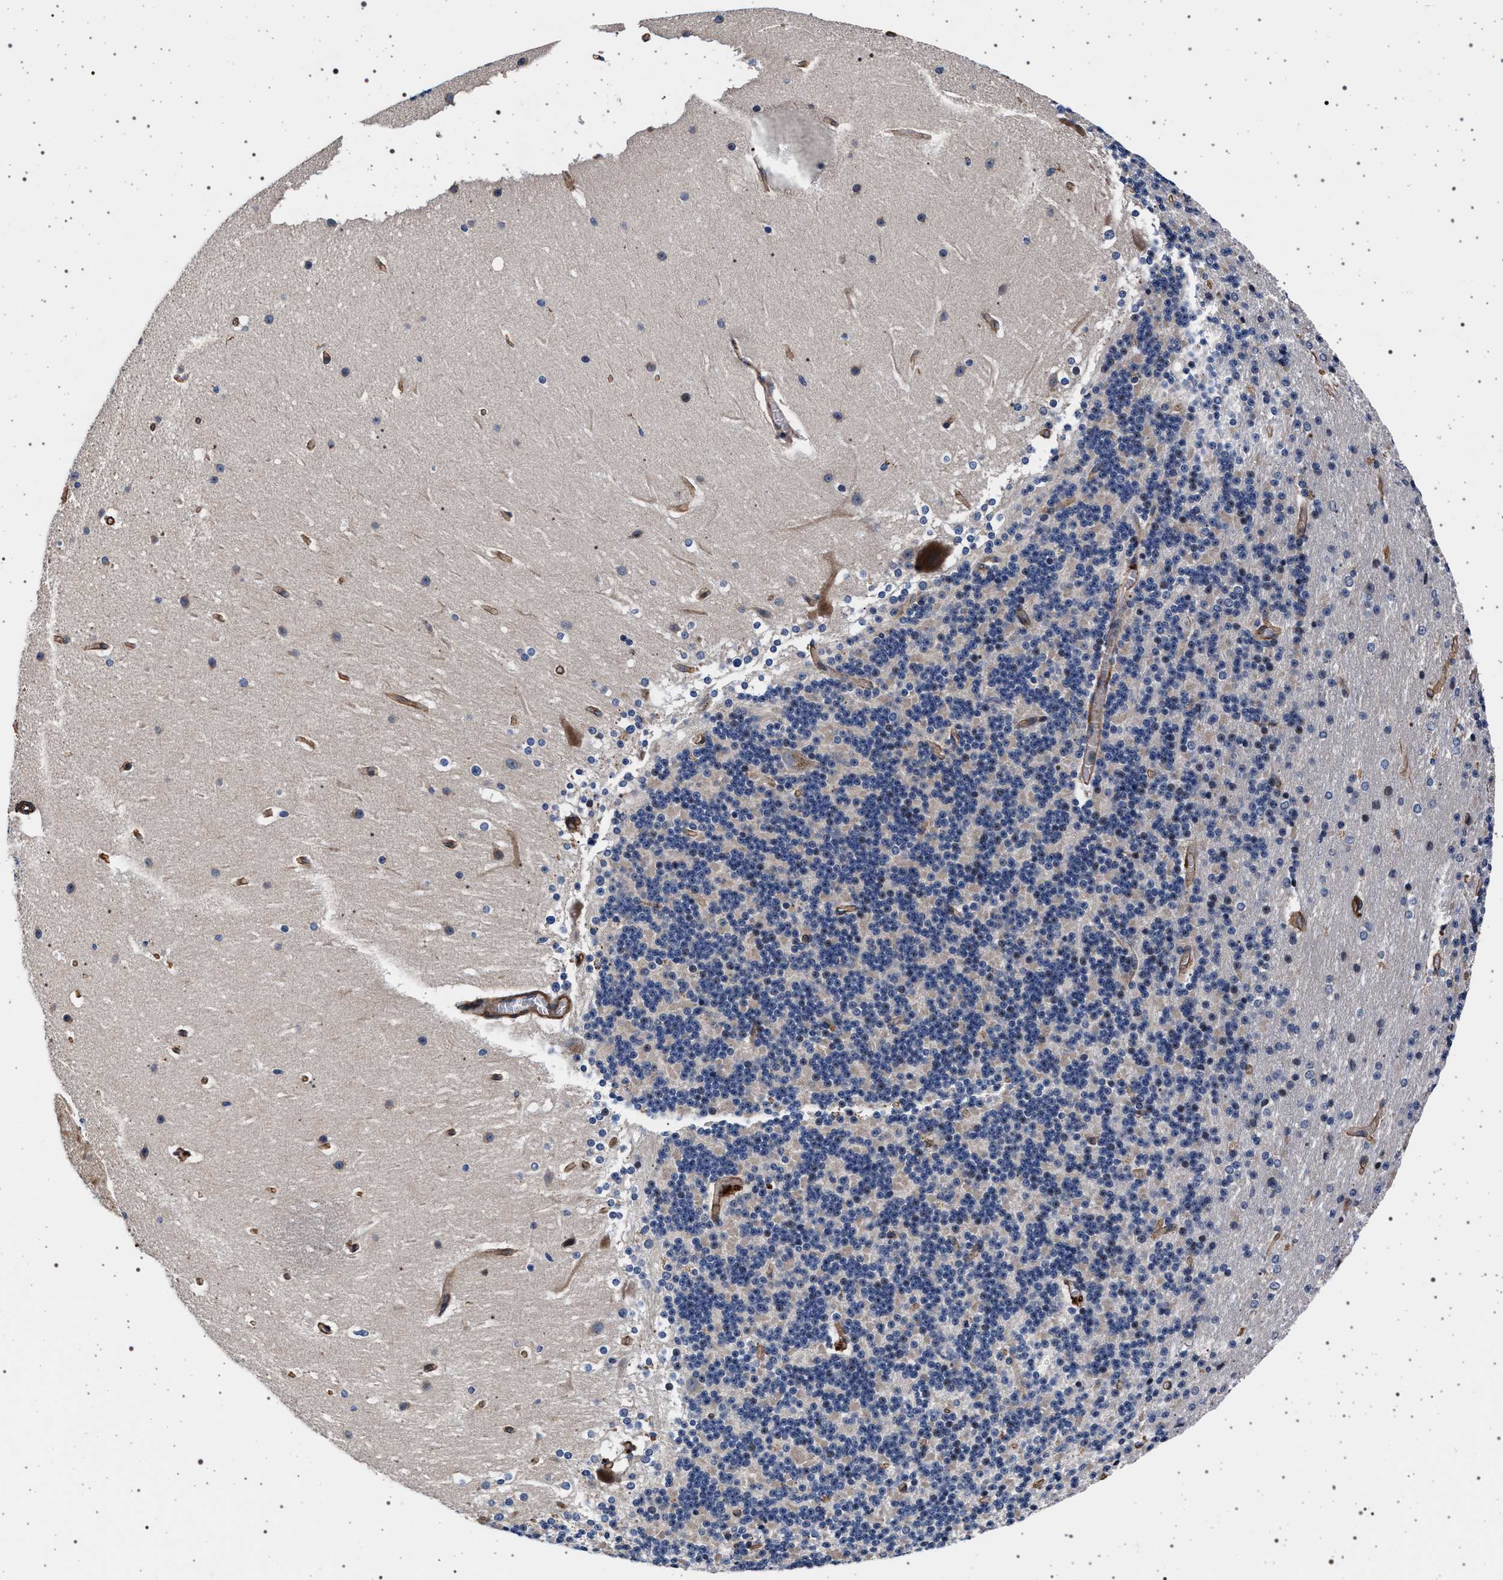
{"staining": {"intensity": "weak", "quantity": "25%-75%", "location": "cytoplasmic/membranous"}, "tissue": "cerebellum", "cell_type": "Cells in granular layer", "image_type": "normal", "snomed": [{"axis": "morphology", "description": "Normal tissue, NOS"}, {"axis": "topography", "description": "Cerebellum"}], "caption": "Immunohistochemical staining of unremarkable human cerebellum shows low levels of weak cytoplasmic/membranous positivity in about 25%-75% of cells in granular layer. The staining is performed using DAB brown chromogen to label protein expression. The nuclei are counter-stained blue using hematoxylin.", "gene": "KCNK6", "patient": {"sex": "female", "age": 19}}